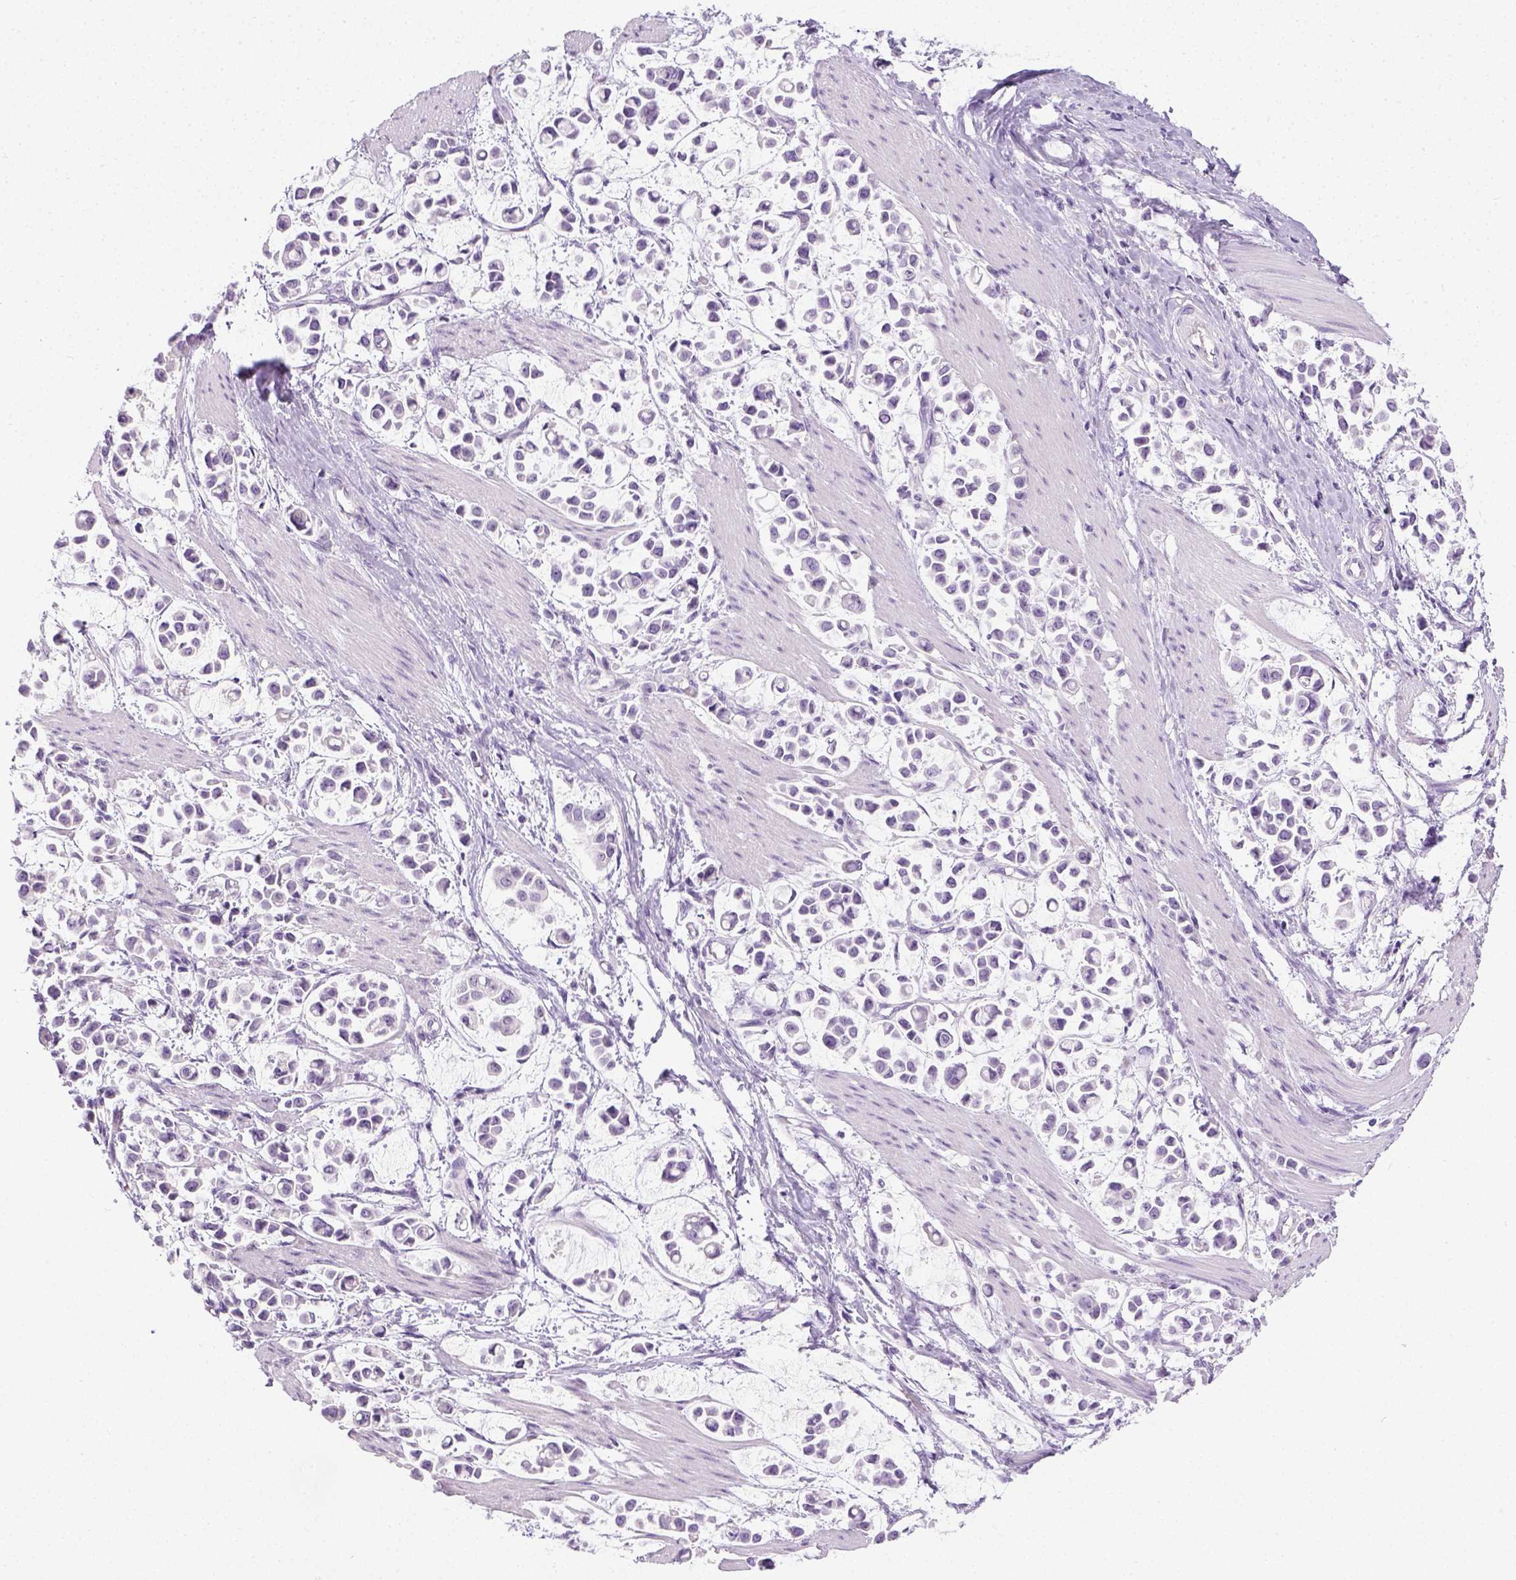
{"staining": {"intensity": "negative", "quantity": "none", "location": "none"}, "tissue": "stomach cancer", "cell_type": "Tumor cells", "image_type": "cancer", "snomed": [{"axis": "morphology", "description": "Adenocarcinoma, NOS"}, {"axis": "topography", "description": "Stomach"}], "caption": "A photomicrograph of stomach adenocarcinoma stained for a protein exhibits no brown staining in tumor cells.", "gene": "LGSN", "patient": {"sex": "male", "age": 82}}